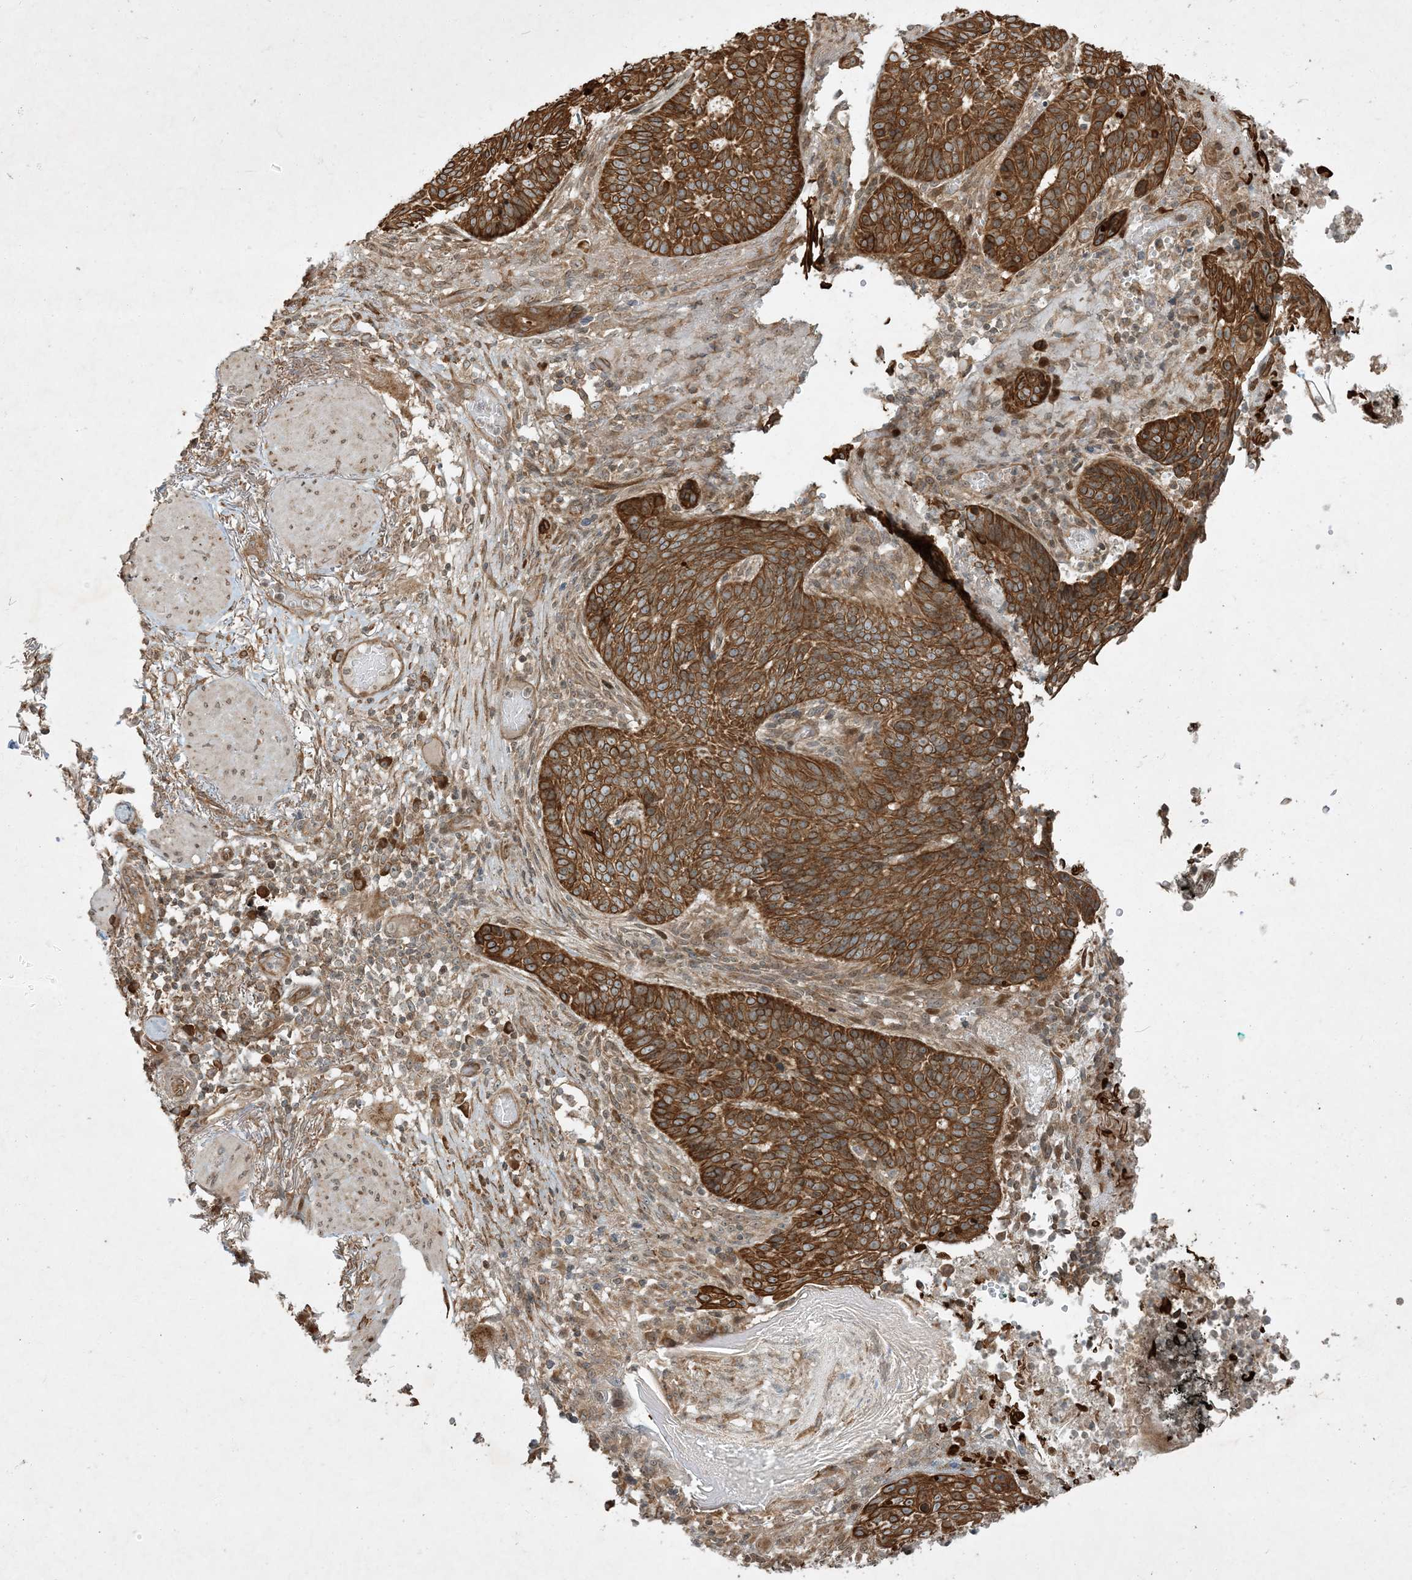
{"staining": {"intensity": "moderate", "quantity": ">75%", "location": "cytoplasmic/membranous"}, "tissue": "skin cancer", "cell_type": "Tumor cells", "image_type": "cancer", "snomed": [{"axis": "morphology", "description": "Normal tissue, NOS"}, {"axis": "morphology", "description": "Basal cell carcinoma"}, {"axis": "topography", "description": "Skin"}], "caption": "Skin basal cell carcinoma stained with DAB immunohistochemistry reveals medium levels of moderate cytoplasmic/membranous positivity in approximately >75% of tumor cells. The protein of interest is stained brown, and the nuclei are stained in blue (DAB IHC with brightfield microscopy, high magnification).", "gene": "COMMD8", "patient": {"sex": "male", "age": 64}}